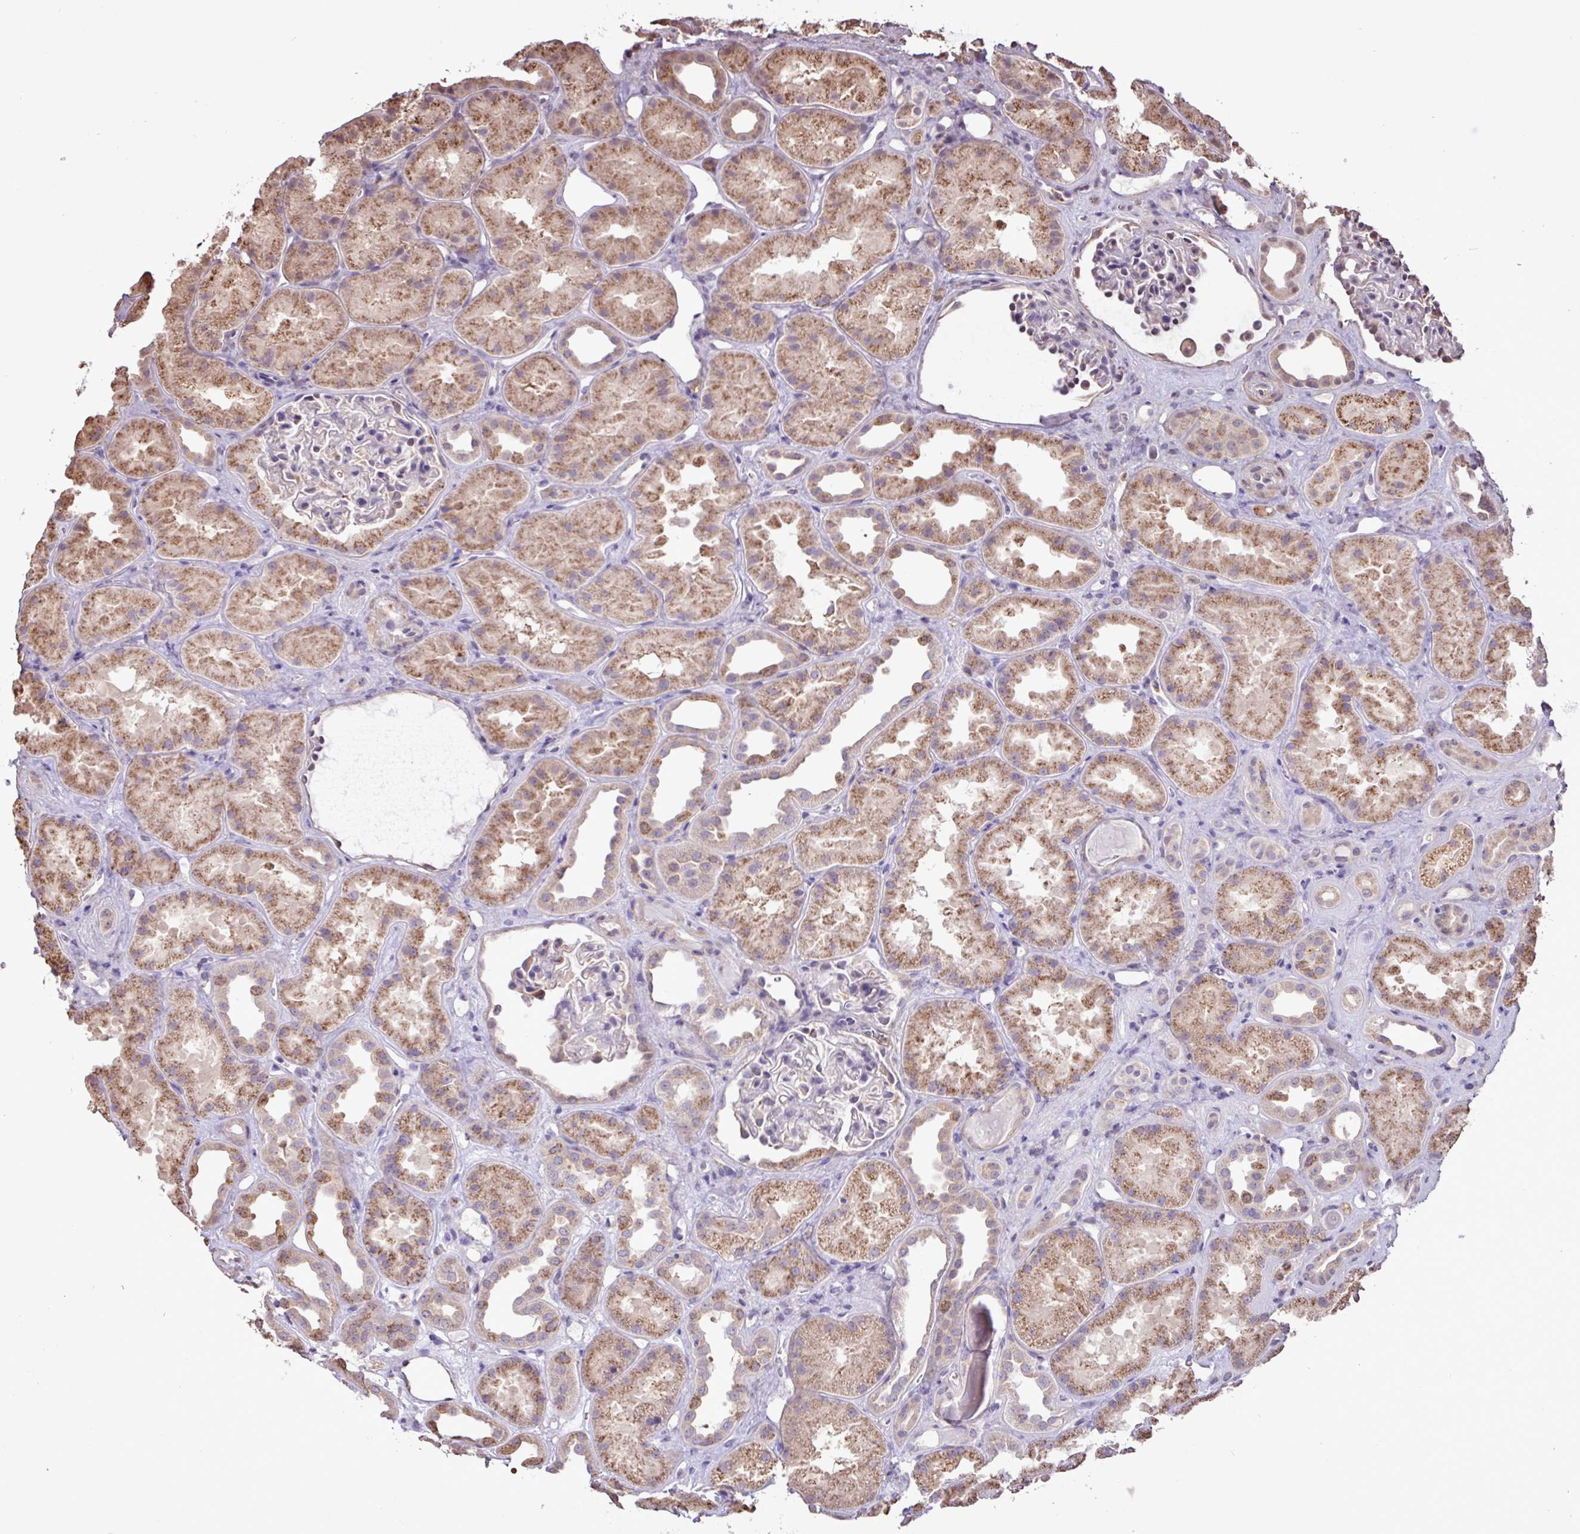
{"staining": {"intensity": "moderate", "quantity": "<25%", "location": "cytoplasmic/membranous"}, "tissue": "kidney", "cell_type": "Cells in glomeruli", "image_type": "normal", "snomed": [{"axis": "morphology", "description": "Normal tissue, NOS"}, {"axis": "topography", "description": "Kidney"}], "caption": "Protein staining of normal kidney reveals moderate cytoplasmic/membranous staining in about <25% of cells in glomeruli.", "gene": "CHST11", "patient": {"sex": "male", "age": 61}}